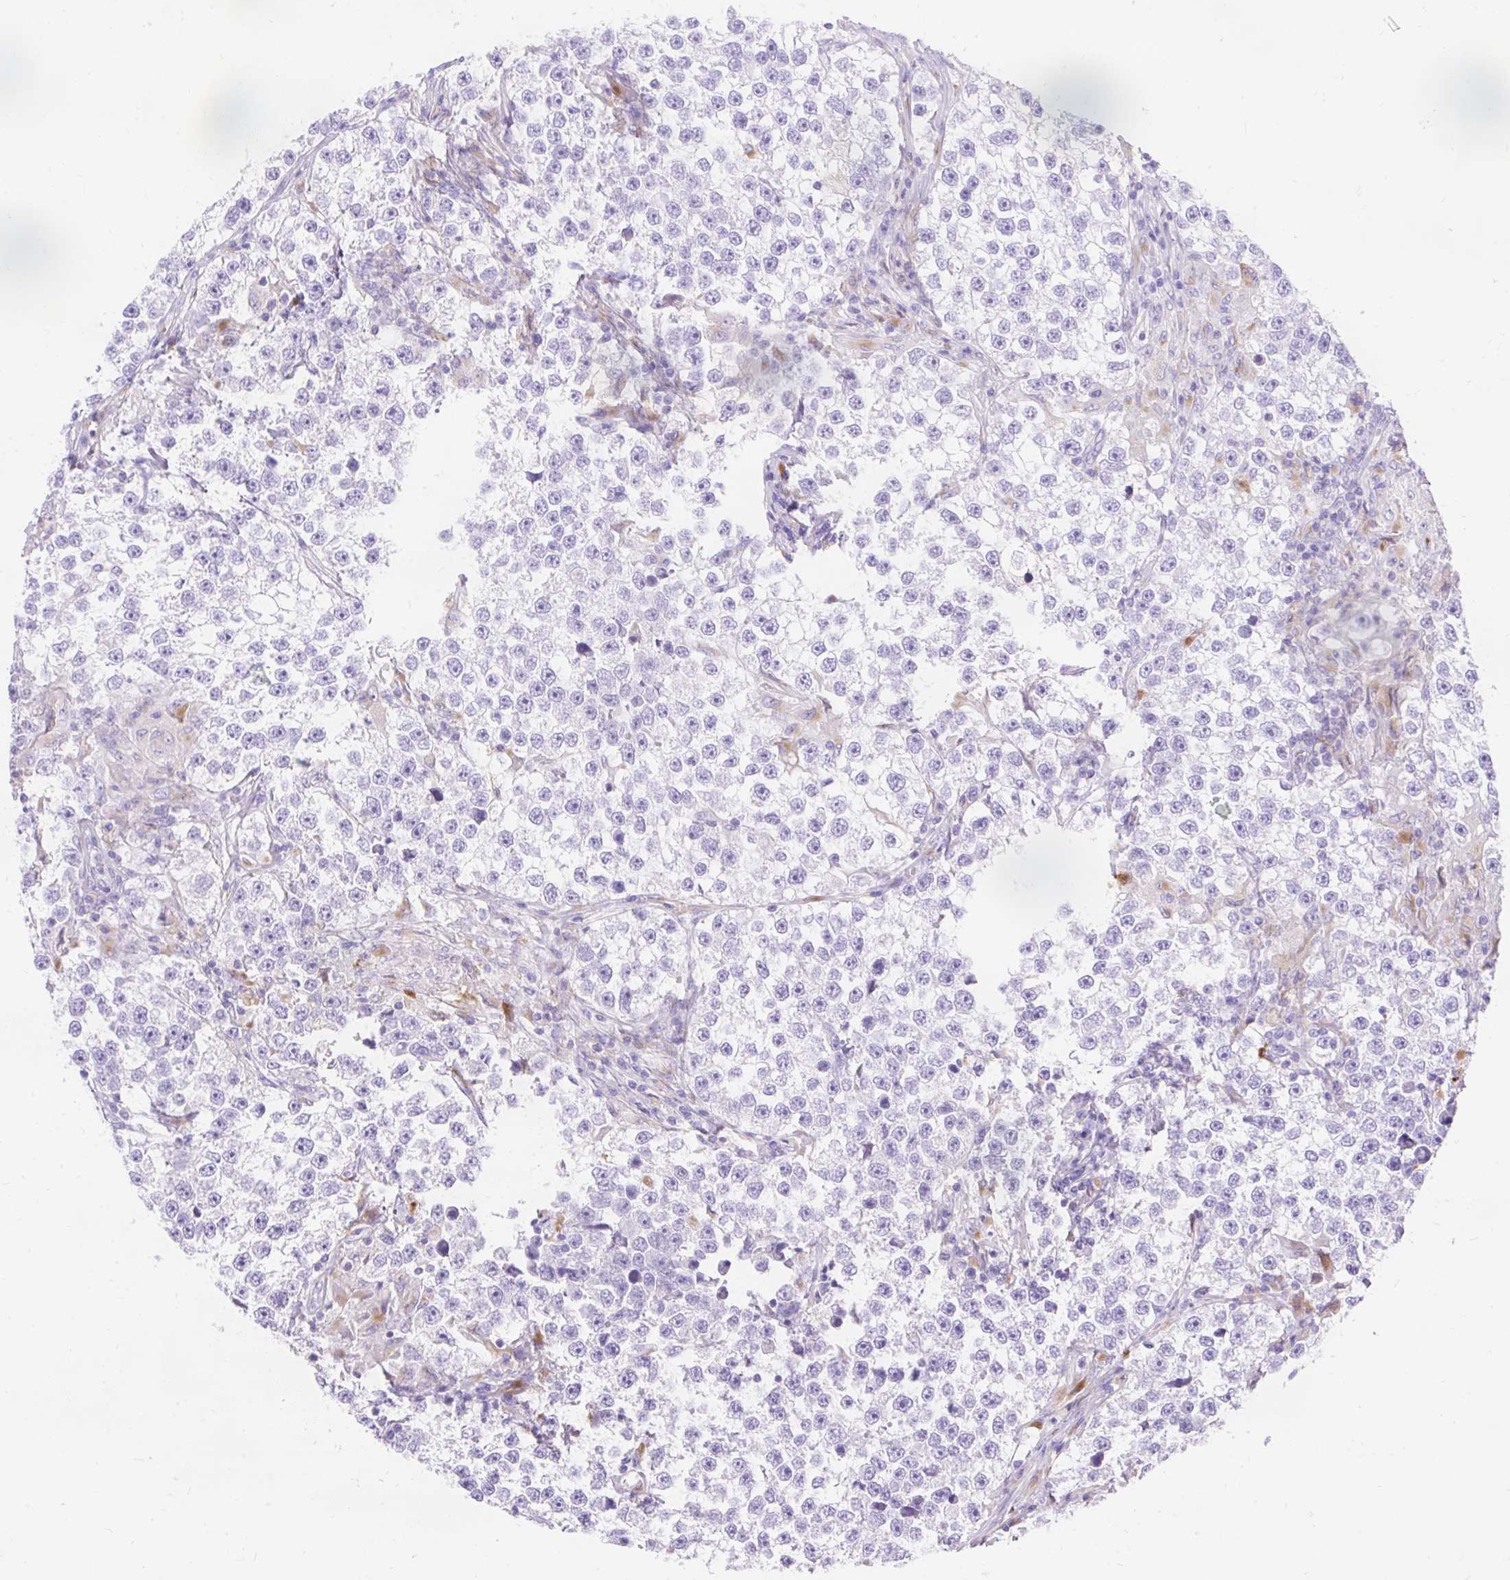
{"staining": {"intensity": "negative", "quantity": "none", "location": "none"}, "tissue": "testis cancer", "cell_type": "Tumor cells", "image_type": "cancer", "snomed": [{"axis": "morphology", "description": "Seminoma, NOS"}, {"axis": "topography", "description": "Testis"}], "caption": "This is an immunohistochemistry histopathology image of seminoma (testis). There is no staining in tumor cells.", "gene": "HEXB", "patient": {"sex": "male", "age": 46}}